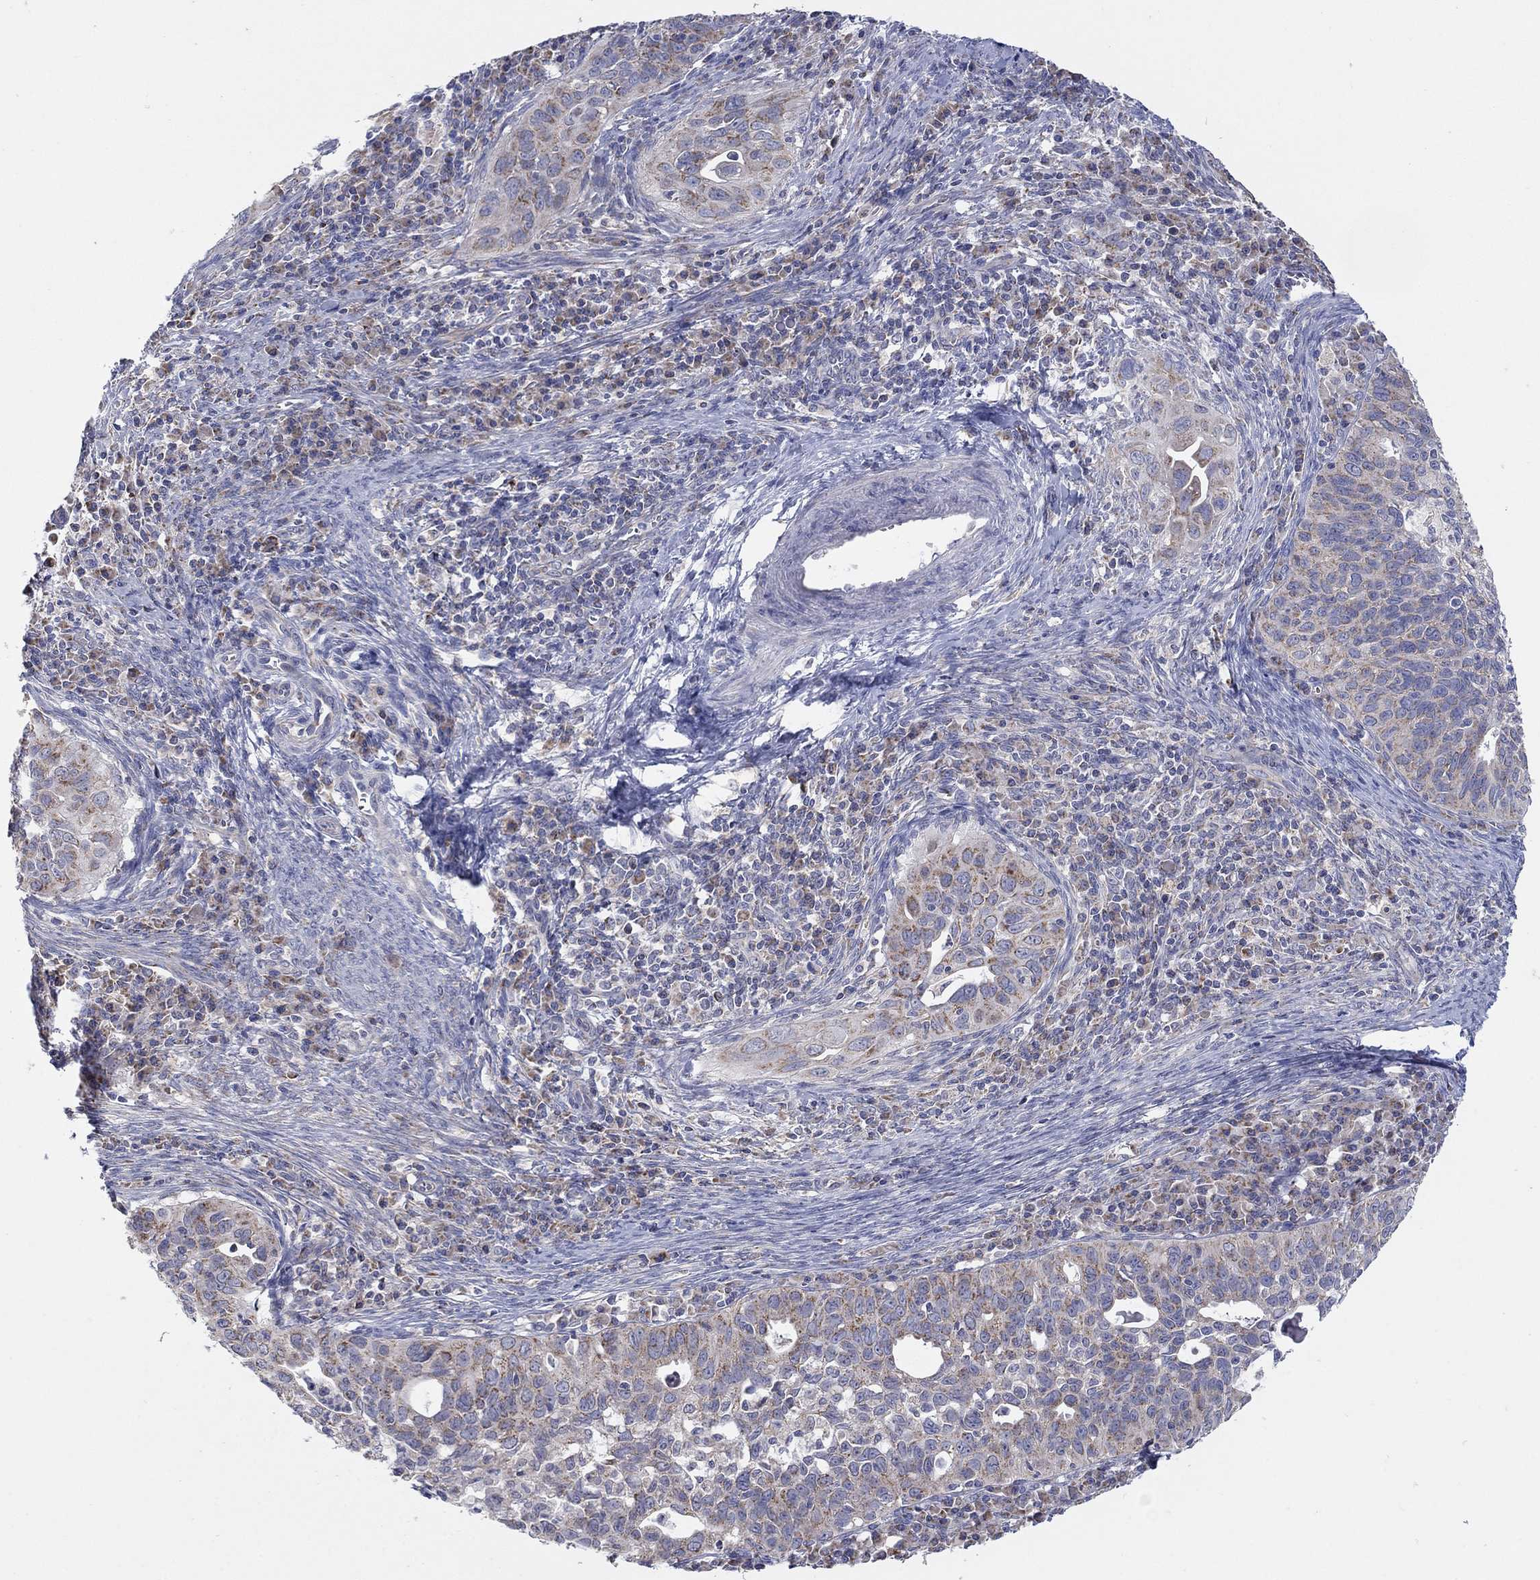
{"staining": {"intensity": "moderate", "quantity": "<25%", "location": "cytoplasmic/membranous"}, "tissue": "cervical cancer", "cell_type": "Tumor cells", "image_type": "cancer", "snomed": [{"axis": "morphology", "description": "Squamous cell carcinoma, NOS"}, {"axis": "topography", "description": "Cervix"}], "caption": "DAB (3,3'-diaminobenzidine) immunohistochemical staining of human cervical cancer shows moderate cytoplasmic/membranous protein expression in about <25% of tumor cells.", "gene": "HPS5", "patient": {"sex": "female", "age": 26}}